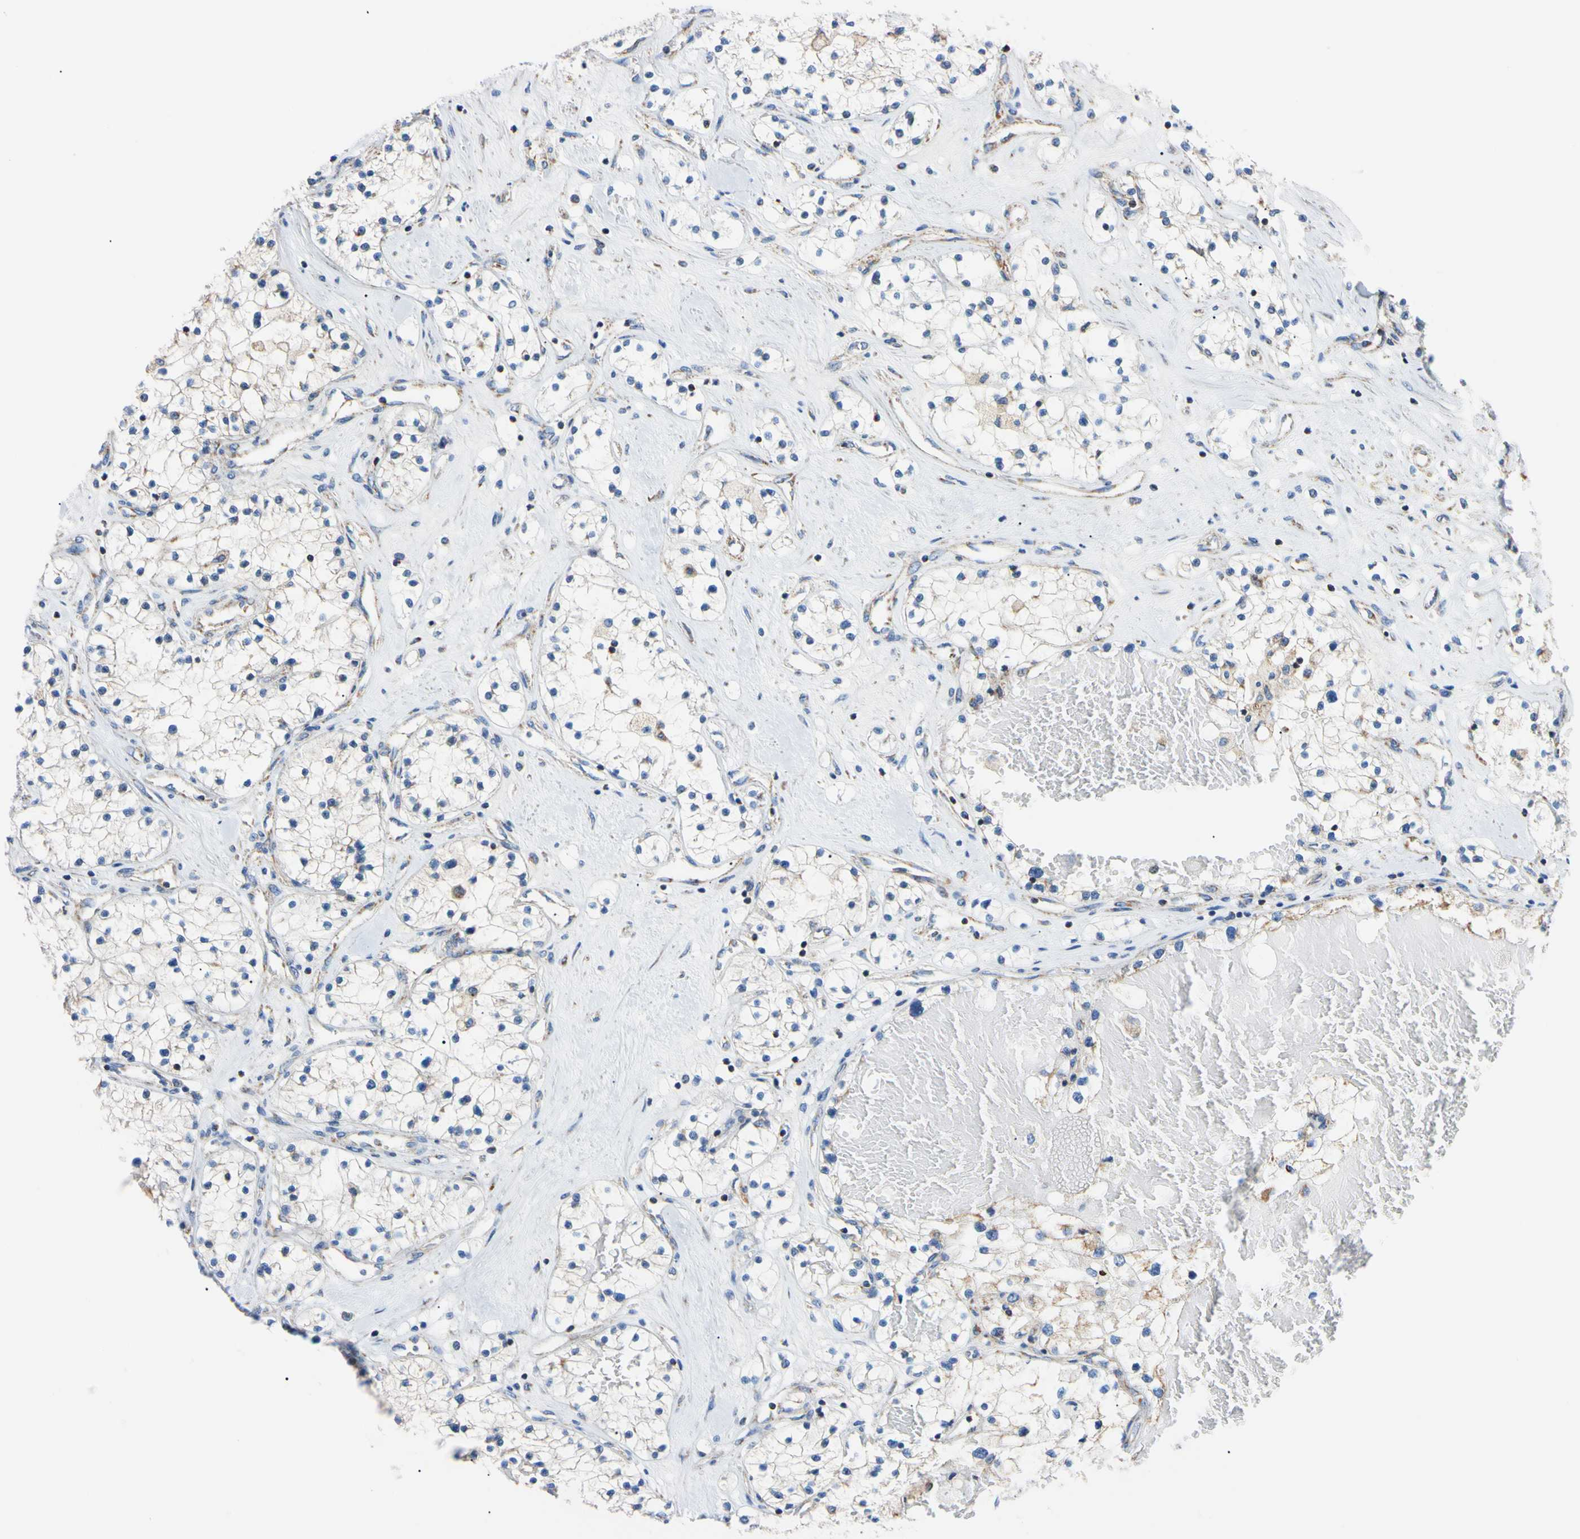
{"staining": {"intensity": "negative", "quantity": "none", "location": "none"}, "tissue": "renal cancer", "cell_type": "Tumor cells", "image_type": "cancer", "snomed": [{"axis": "morphology", "description": "Adenocarcinoma, NOS"}, {"axis": "topography", "description": "Kidney"}], "caption": "Immunohistochemical staining of renal cancer (adenocarcinoma) displays no significant expression in tumor cells. The staining is performed using DAB brown chromogen with nuclei counter-stained in using hematoxylin.", "gene": "CLPP", "patient": {"sex": "male", "age": 68}}